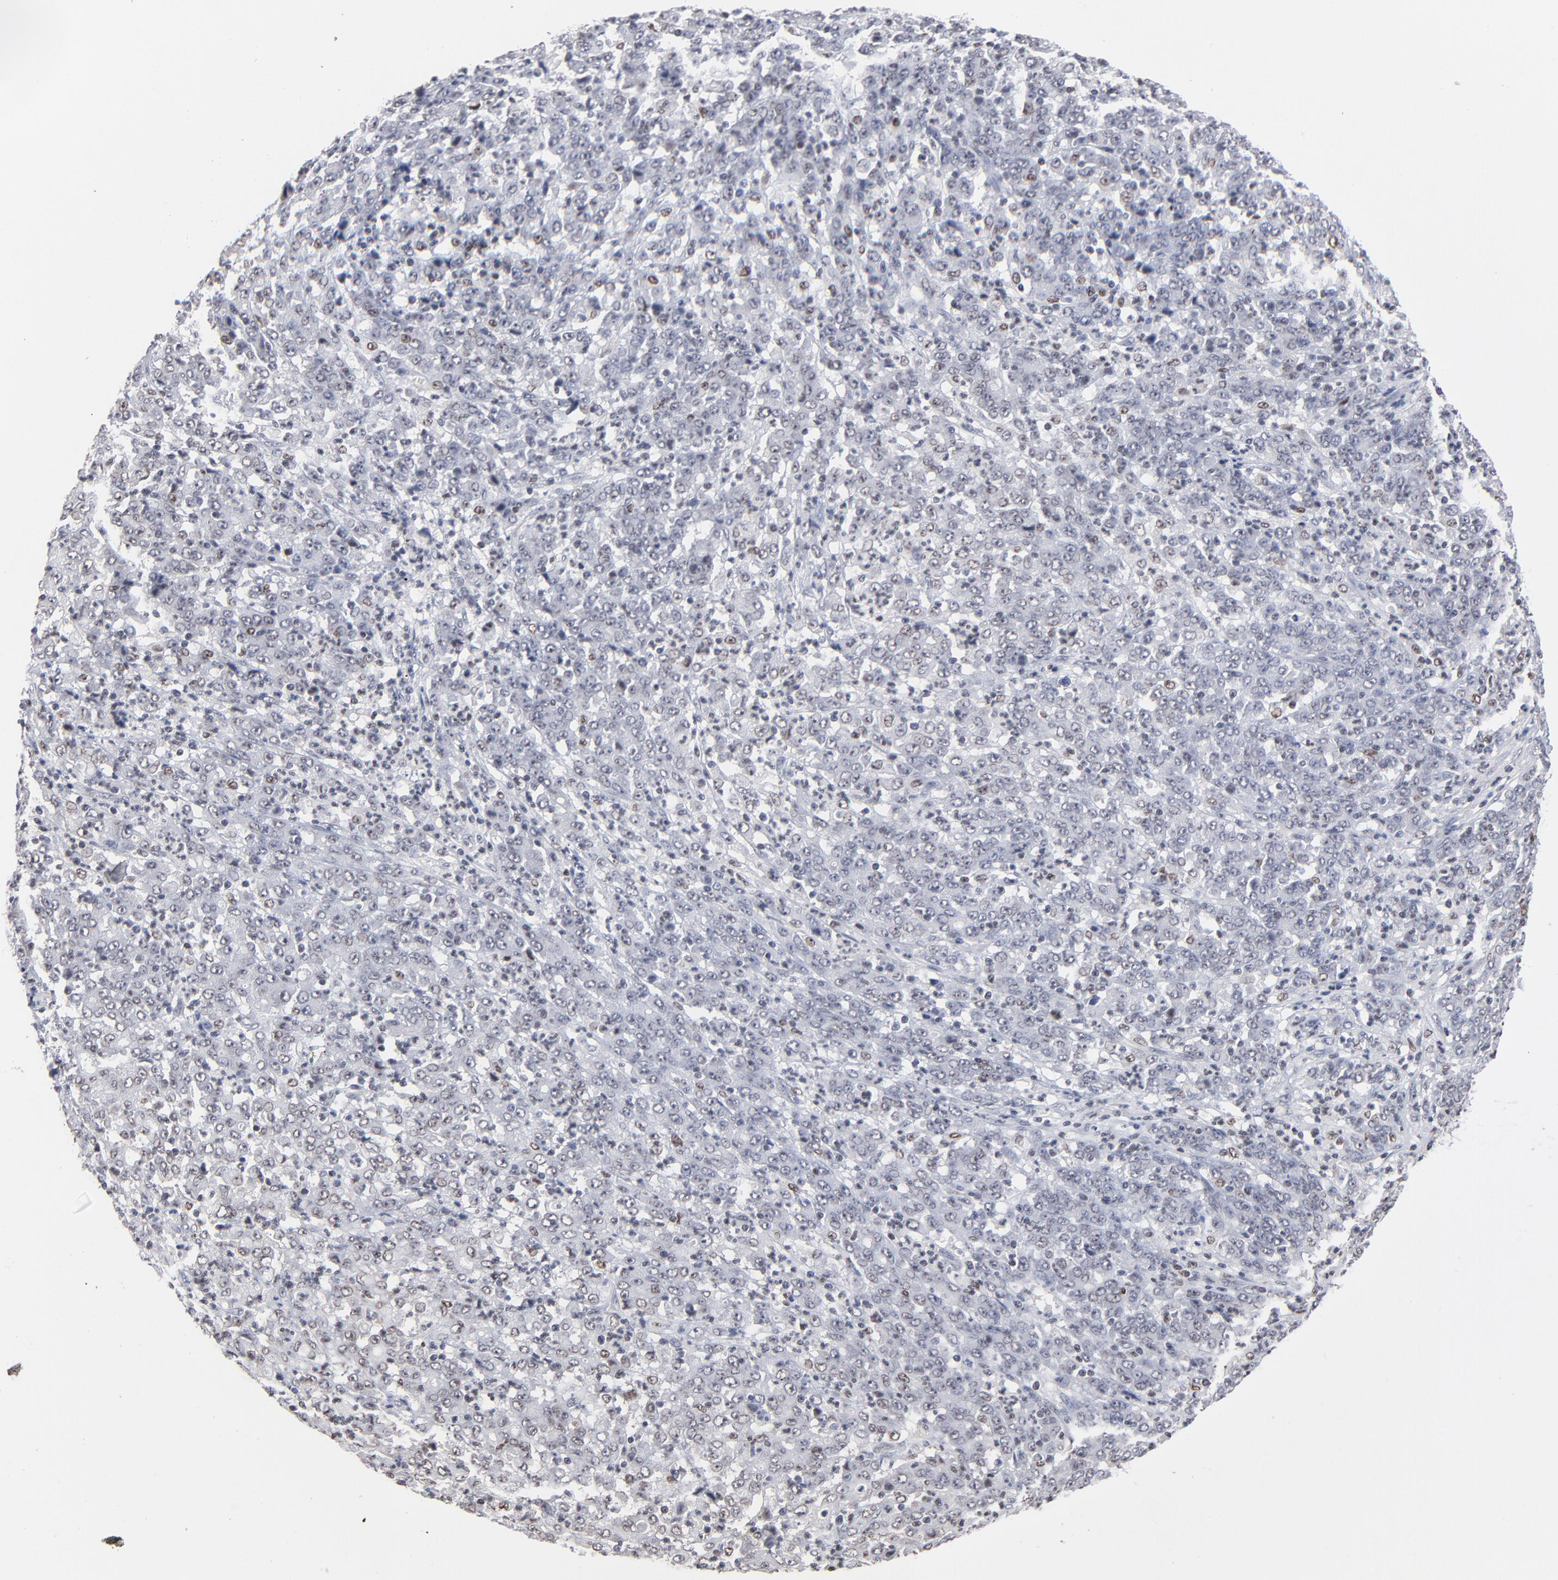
{"staining": {"intensity": "negative", "quantity": "none", "location": "none"}, "tissue": "stomach cancer", "cell_type": "Tumor cells", "image_type": "cancer", "snomed": [{"axis": "morphology", "description": "Adenocarcinoma, NOS"}, {"axis": "topography", "description": "Stomach, lower"}], "caption": "This is a image of IHC staining of stomach cancer, which shows no positivity in tumor cells.", "gene": "MAX", "patient": {"sex": "female", "age": 71}}